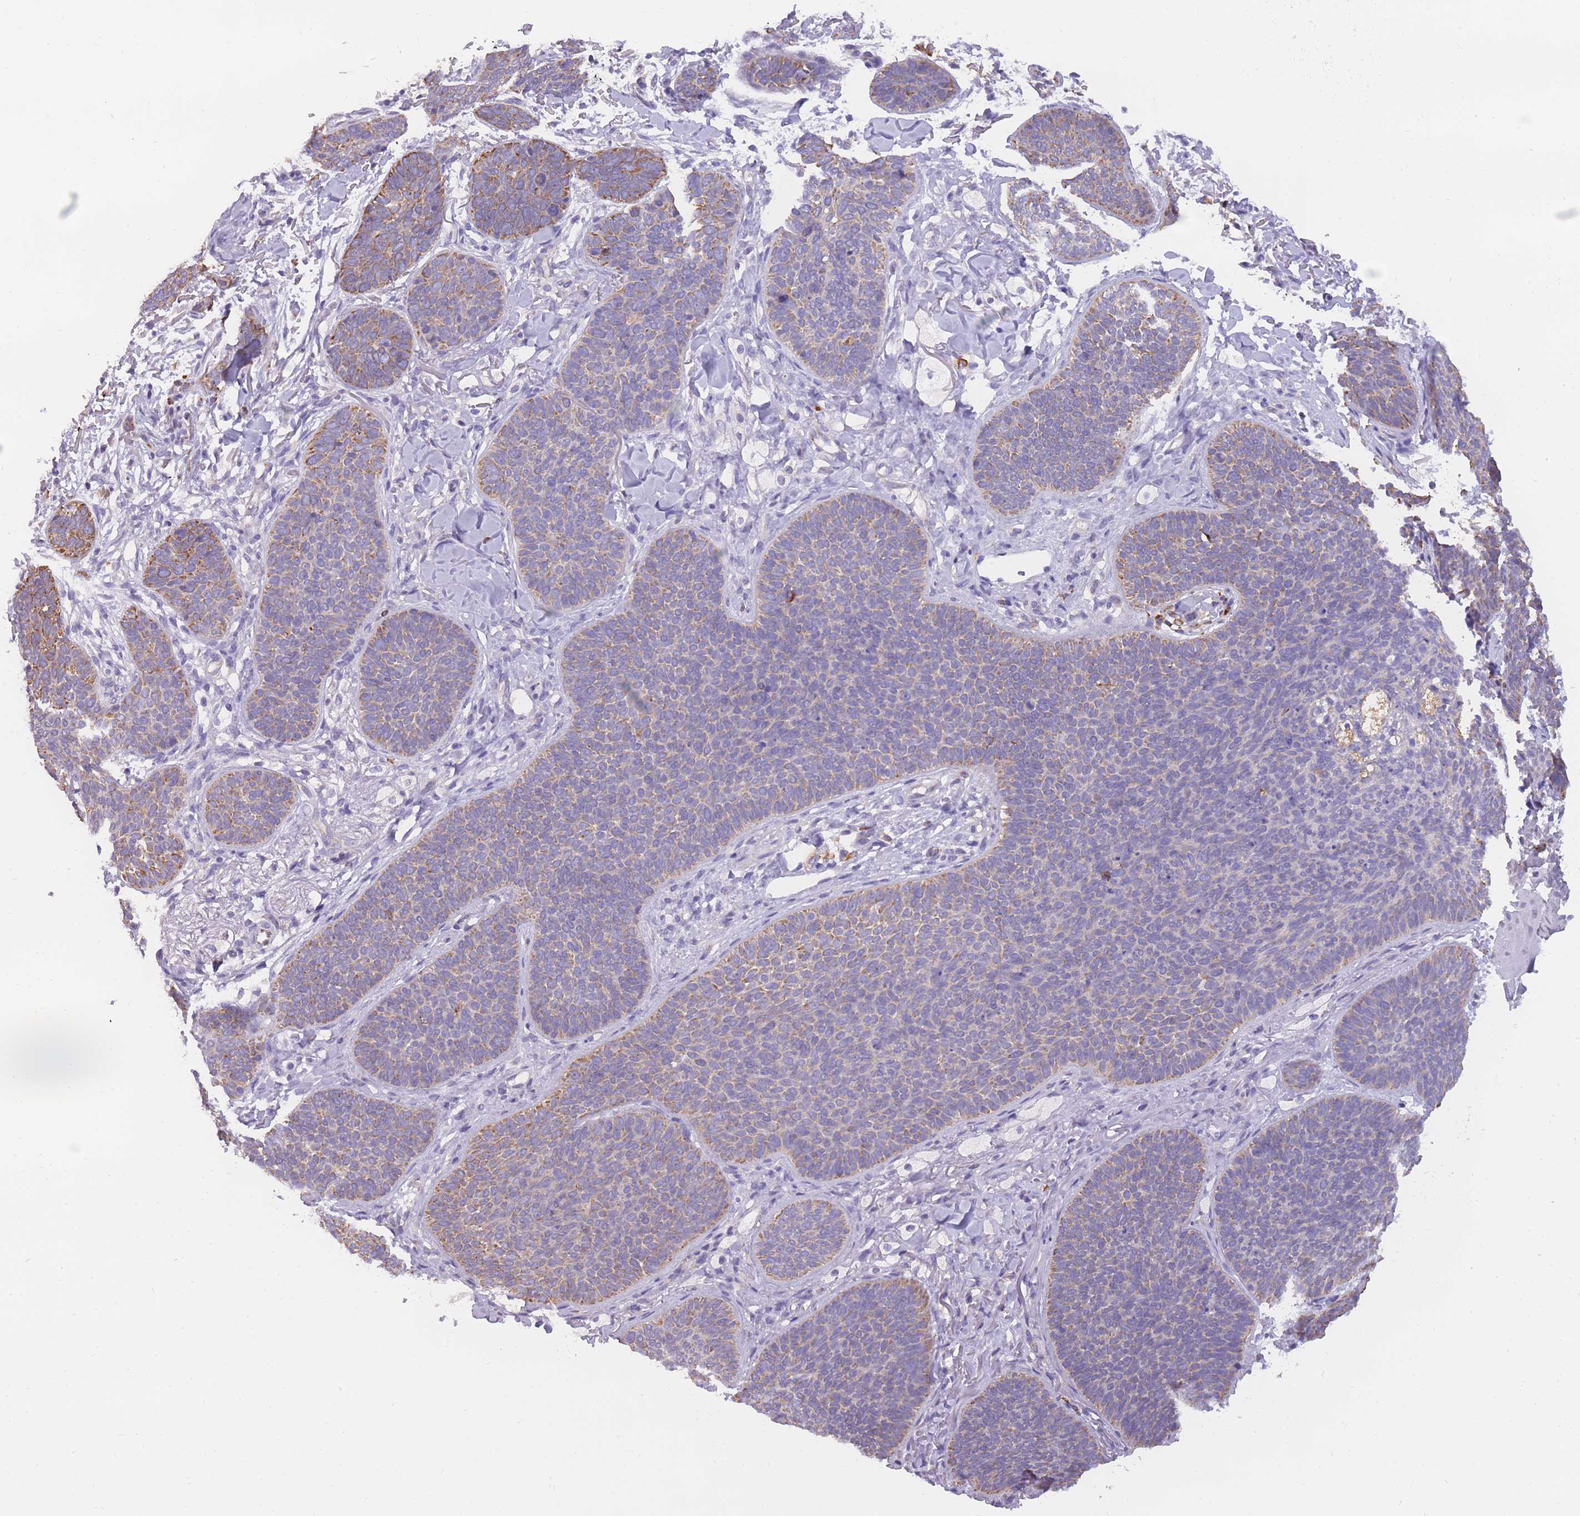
{"staining": {"intensity": "moderate", "quantity": "25%-75%", "location": "cytoplasmic/membranous"}, "tissue": "skin cancer", "cell_type": "Tumor cells", "image_type": "cancer", "snomed": [{"axis": "morphology", "description": "Basal cell carcinoma"}, {"axis": "topography", "description": "Skin"}], "caption": "Skin cancer (basal cell carcinoma) was stained to show a protein in brown. There is medium levels of moderate cytoplasmic/membranous expression in about 25%-75% of tumor cells.", "gene": "ZNF662", "patient": {"sex": "male", "age": 85}}